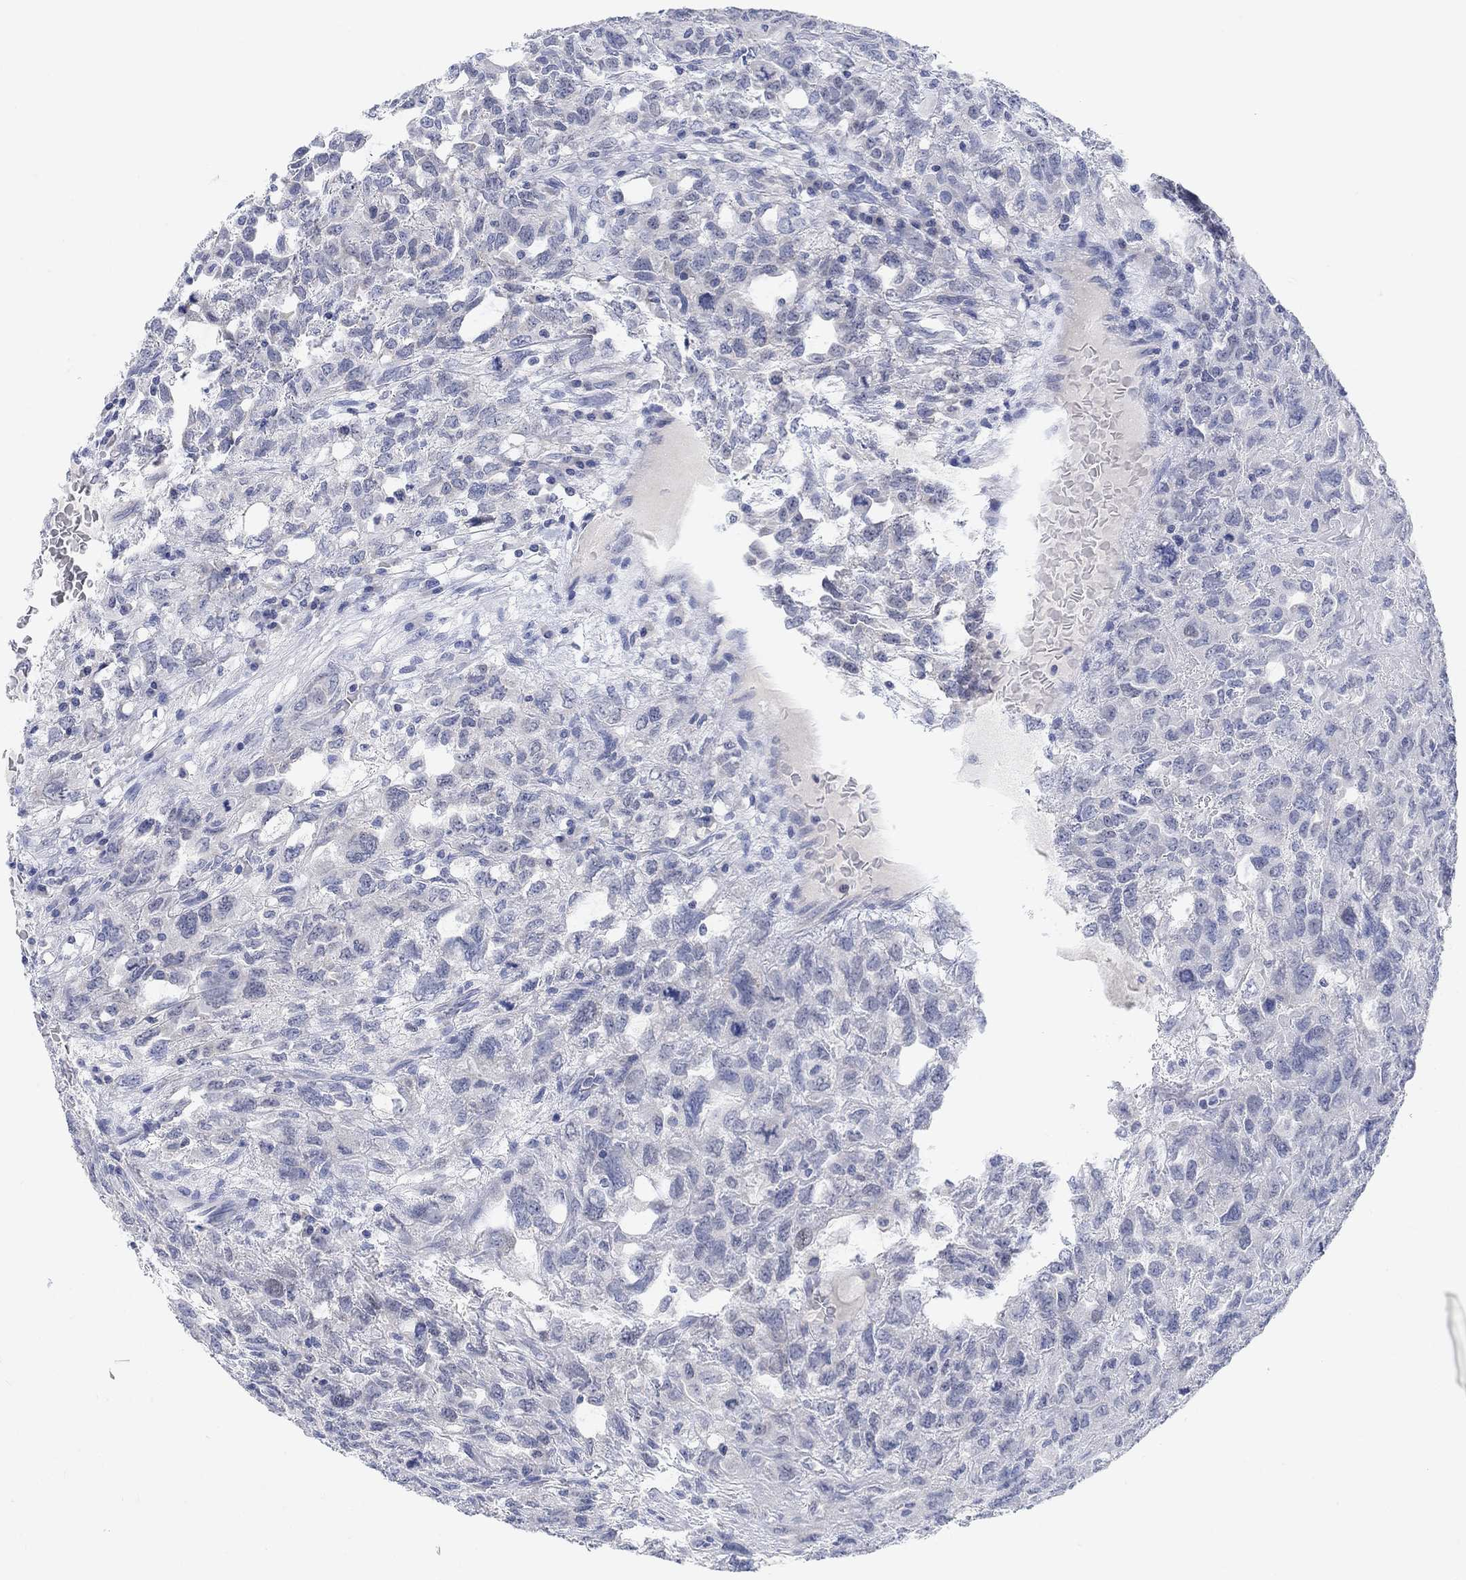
{"staining": {"intensity": "negative", "quantity": "none", "location": "none"}, "tissue": "testis cancer", "cell_type": "Tumor cells", "image_type": "cancer", "snomed": [{"axis": "morphology", "description": "Seminoma, NOS"}, {"axis": "topography", "description": "Testis"}], "caption": "The image exhibits no staining of tumor cells in testis cancer. The staining is performed using DAB (3,3'-diaminobenzidine) brown chromogen with nuclei counter-stained in using hematoxylin.", "gene": "ATP6V1E2", "patient": {"sex": "male", "age": 52}}